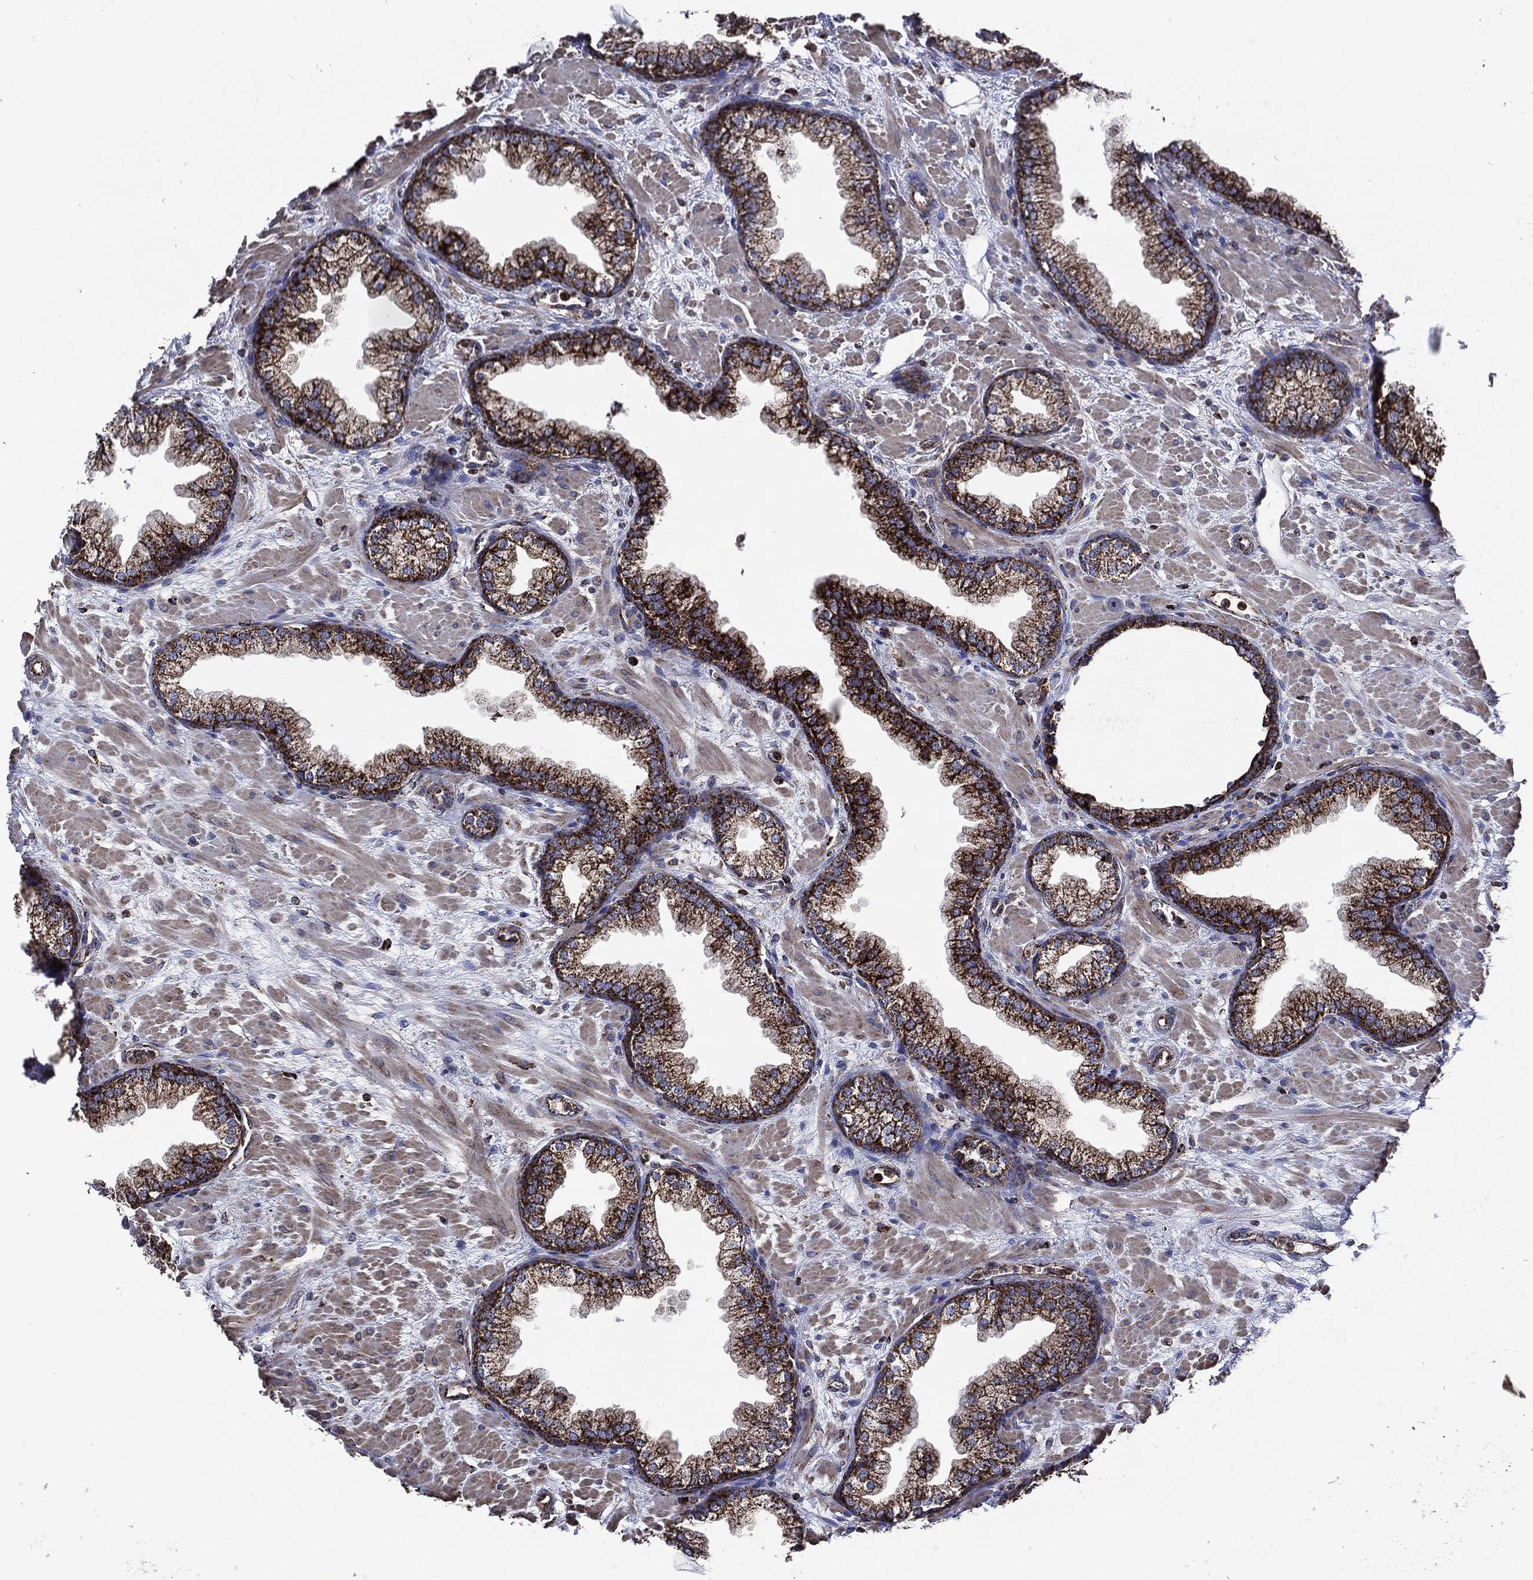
{"staining": {"intensity": "strong", "quantity": ">75%", "location": "cytoplasmic/membranous"}, "tissue": "prostate", "cell_type": "Glandular cells", "image_type": "normal", "snomed": [{"axis": "morphology", "description": "Normal tissue, NOS"}, {"axis": "topography", "description": "Prostate"}], "caption": "Glandular cells display strong cytoplasmic/membranous positivity in approximately >75% of cells in unremarkable prostate. (Brightfield microscopy of DAB IHC at high magnification).", "gene": "ANKRD37", "patient": {"sex": "male", "age": 63}}